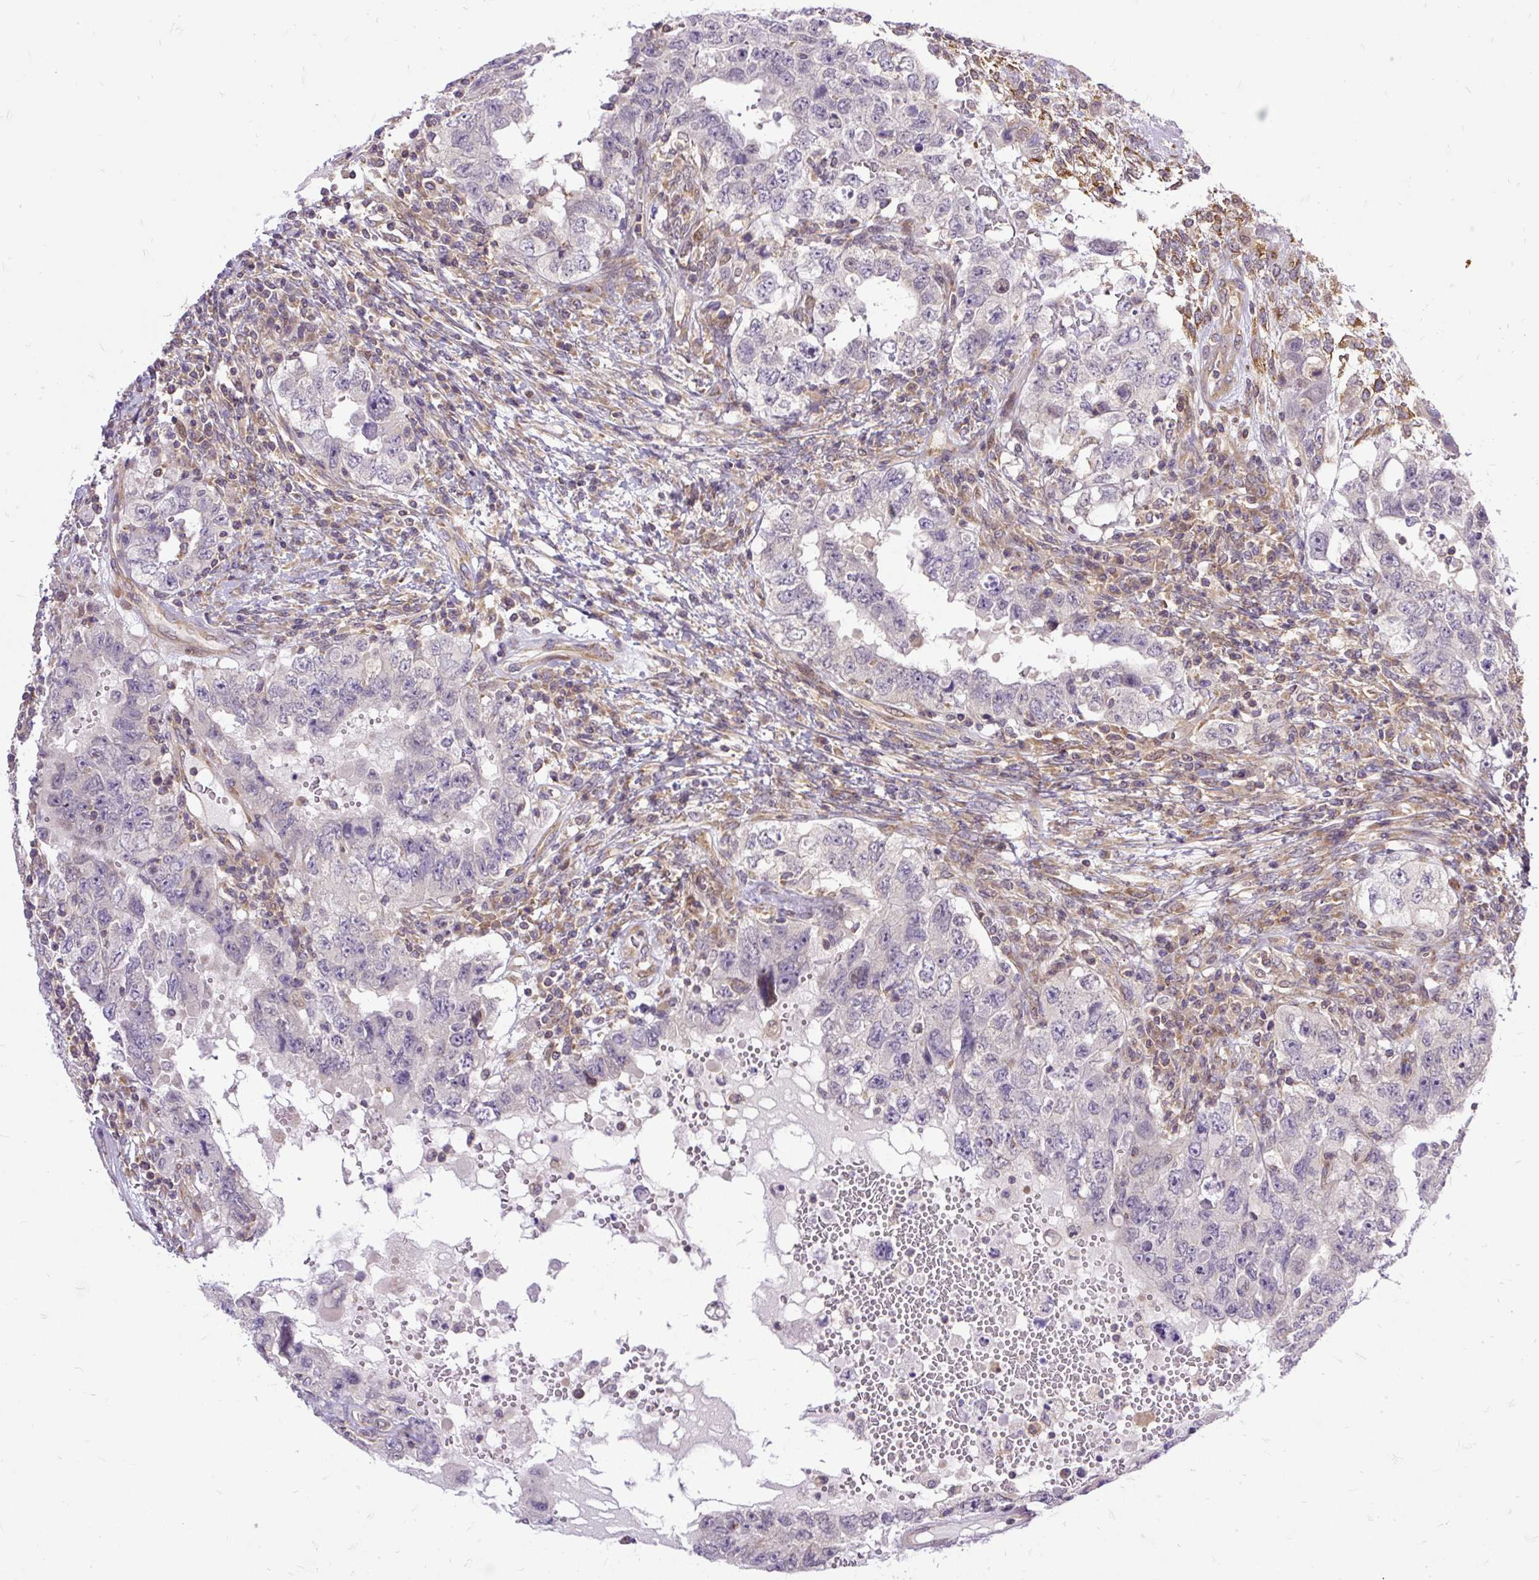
{"staining": {"intensity": "negative", "quantity": "none", "location": "none"}, "tissue": "testis cancer", "cell_type": "Tumor cells", "image_type": "cancer", "snomed": [{"axis": "morphology", "description": "Carcinoma, Embryonal, NOS"}, {"axis": "topography", "description": "Testis"}], "caption": "This is a histopathology image of immunohistochemistry (IHC) staining of embryonal carcinoma (testis), which shows no staining in tumor cells.", "gene": "TRIM17", "patient": {"sex": "male", "age": 26}}